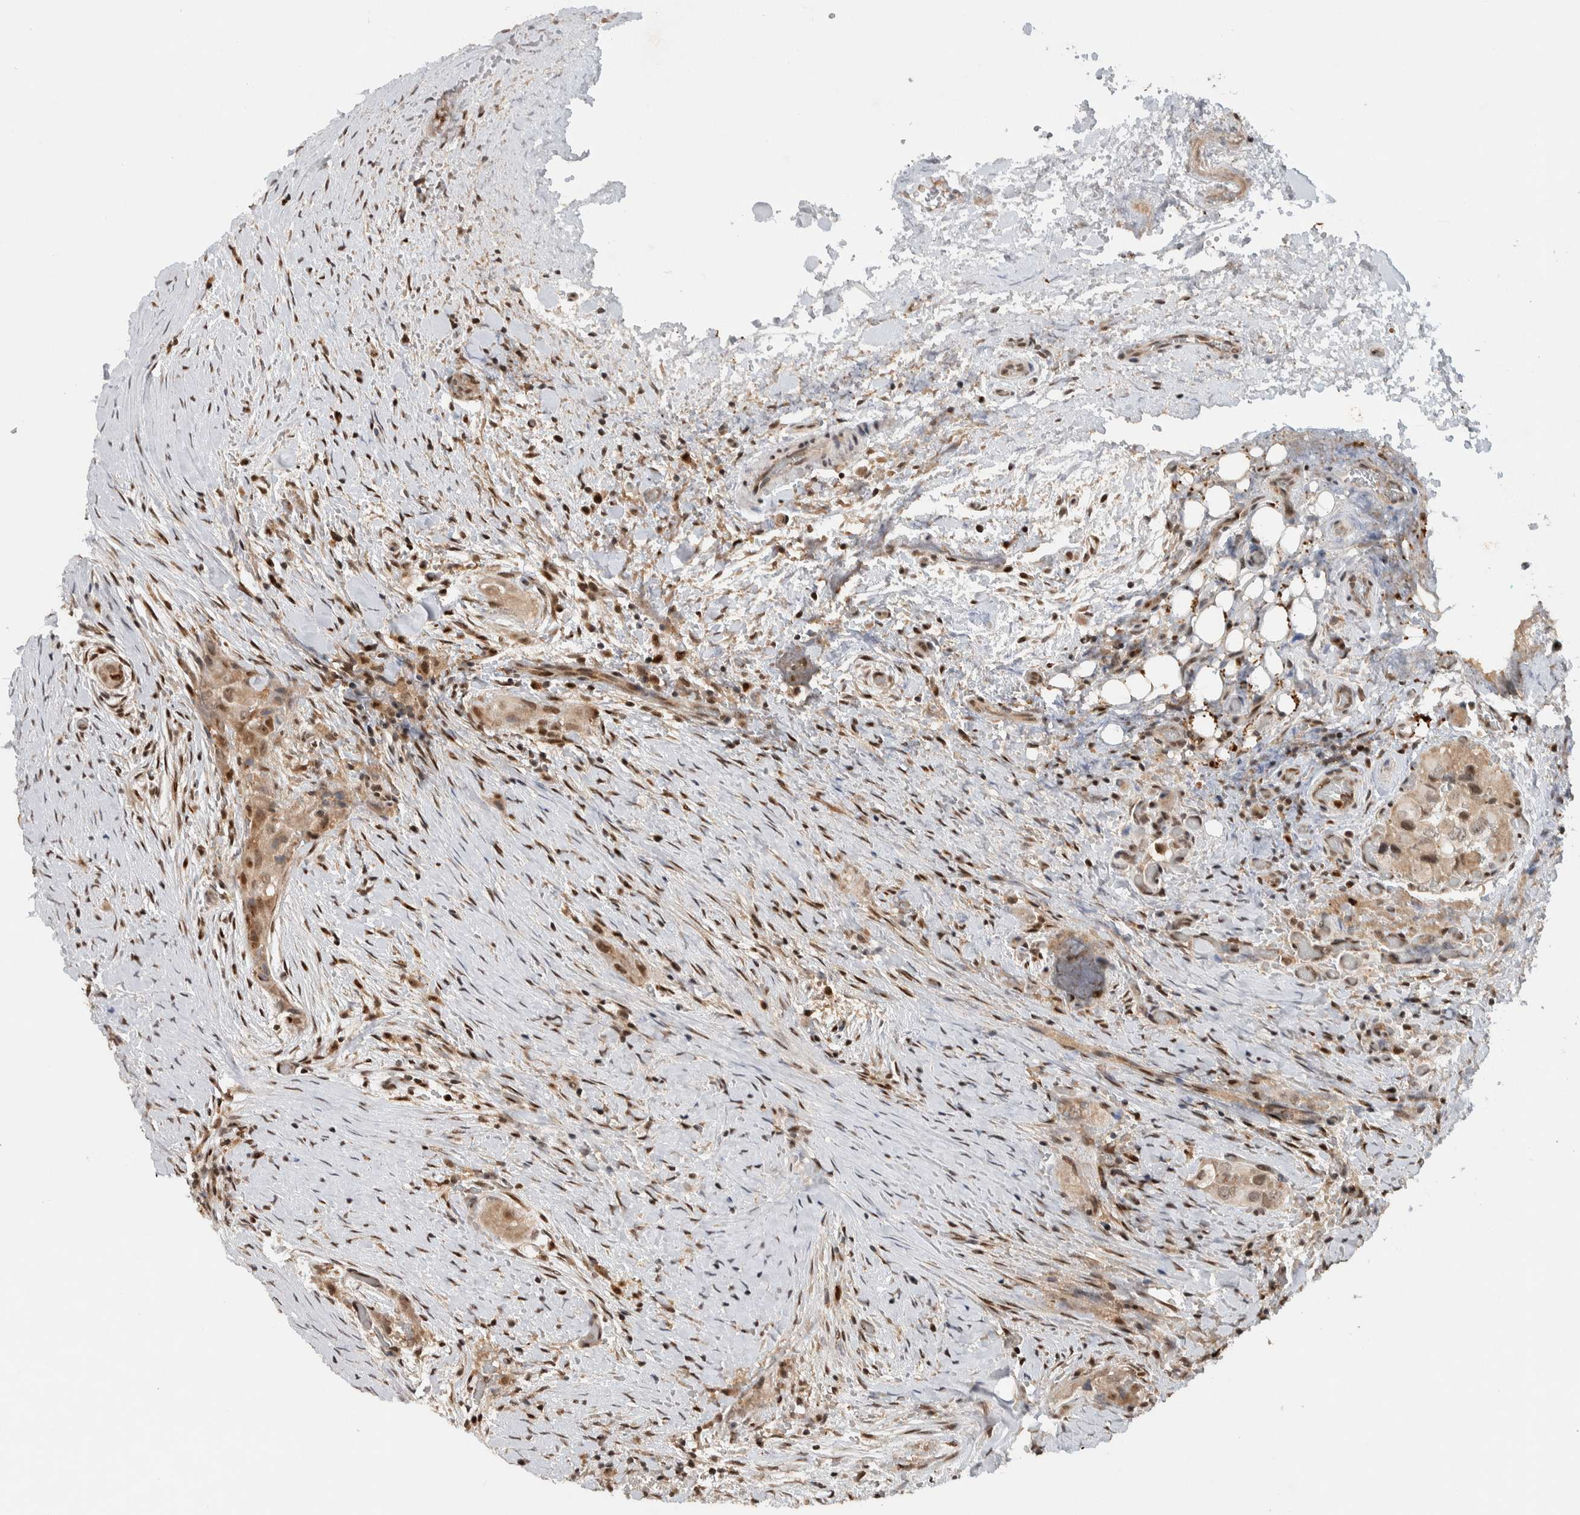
{"staining": {"intensity": "weak", "quantity": "25%-75%", "location": "cytoplasmic/membranous,nuclear"}, "tissue": "thyroid cancer", "cell_type": "Tumor cells", "image_type": "cancer", "snomed": [{"axis": "morphology", "description": "Papillary adenocarcinoma, NOS"}, {"axis": "topography", "description": "Thyroid gland"}], "caption": "Immunohistochemical staining of papillary adenocarcinoma (thyroid) displays low levels of weak cytoplasmic/membranous and nuclear expression in about 25%-75% of tumor cells.", "gene": "ZNF521", "patient": {"sex": "female", "age": 59}}